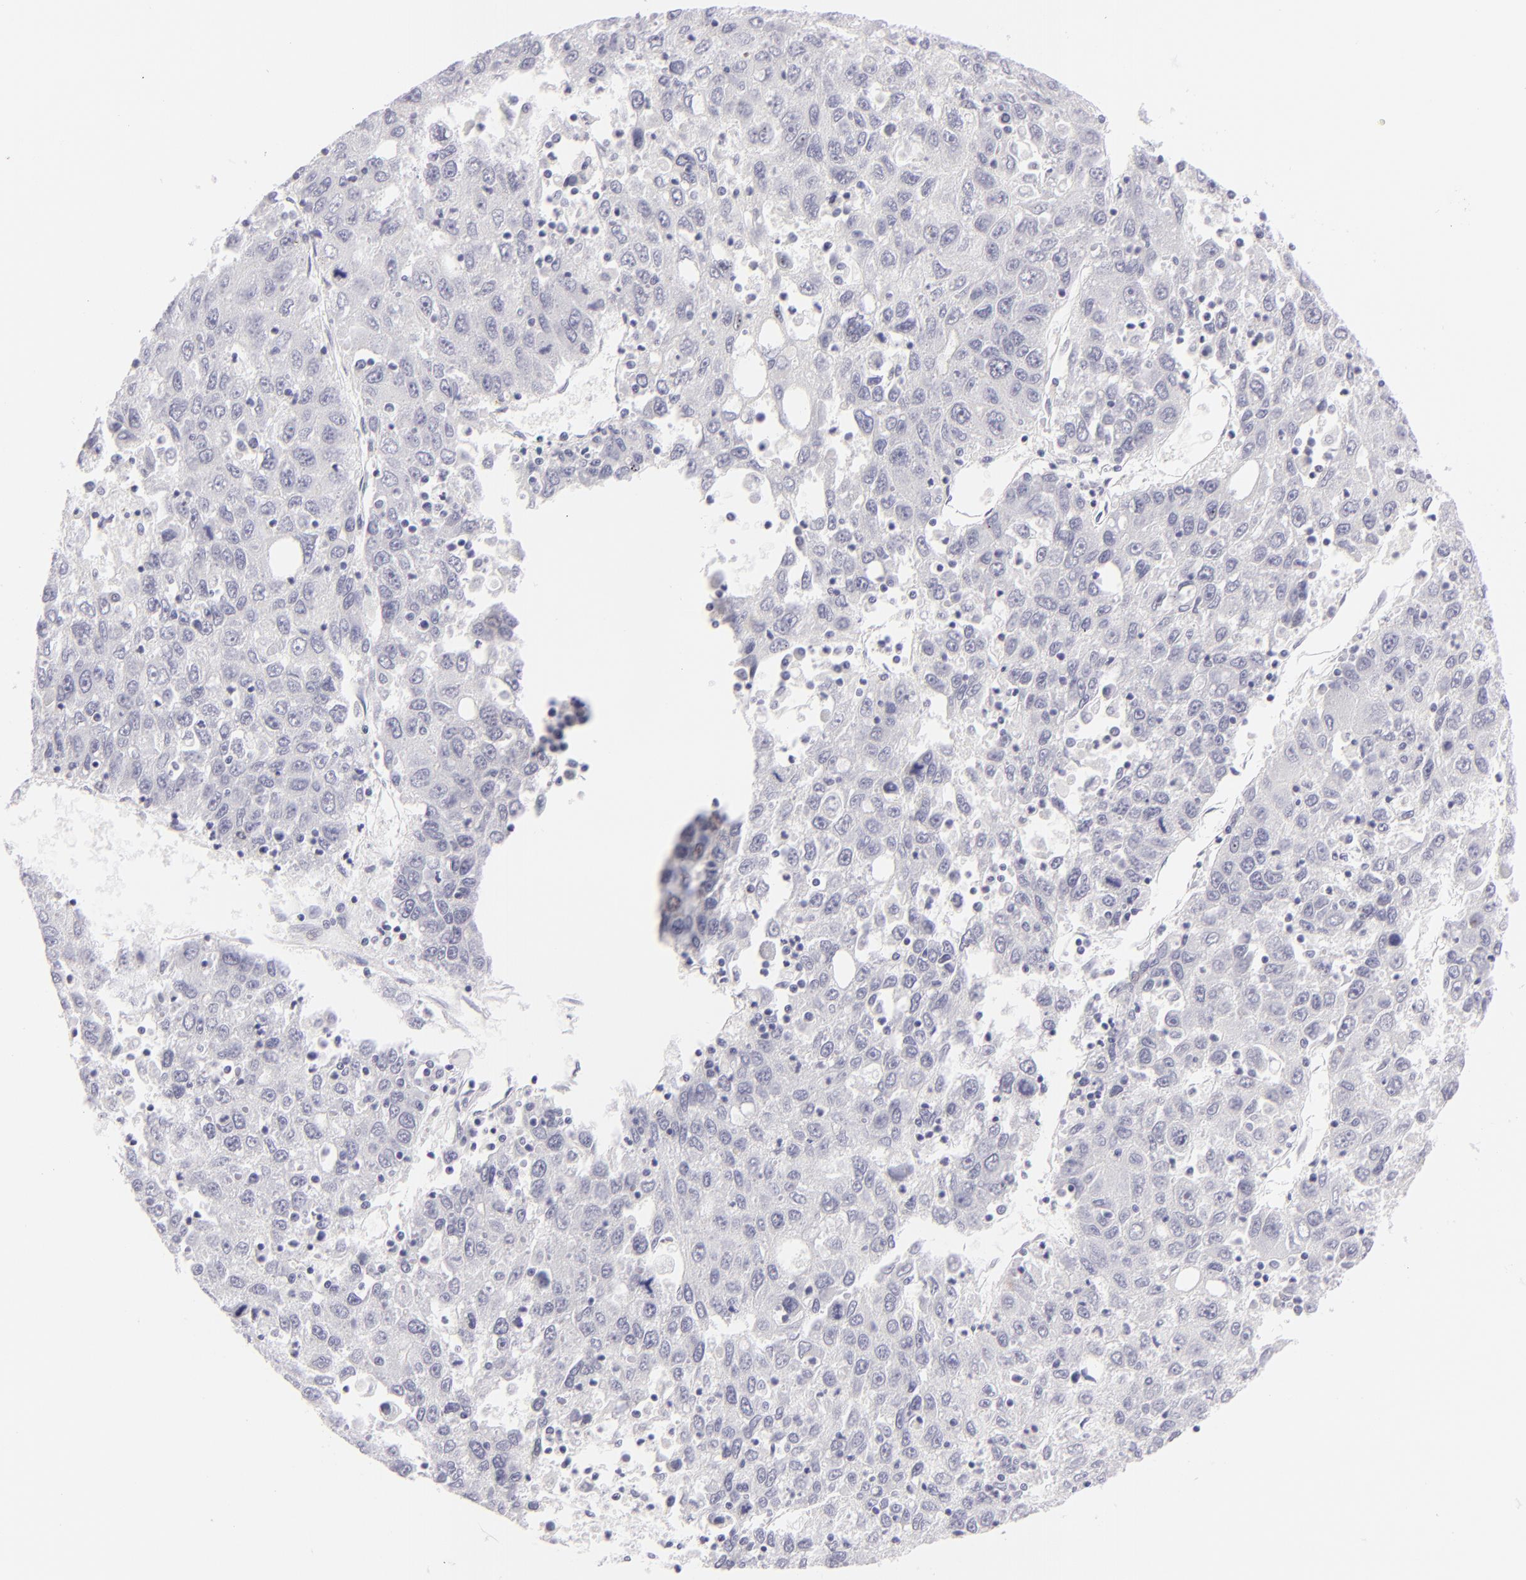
{"staining": {"intensity": "negative", "quantity": "none", "location": "none"}, "tissue": "liver cancer", "cell_type": "Tumor cells", "image_type": "cancer", "snomed": [{"axis": "morphology", "description": "Carcinoma, Hepatocellular, NOS"}, {"axis": "topography", "description": "Liver"}], "caption": "This is an immunohistochemistry (IHC) micrograph of hepatocellular carcinoma (liver). There is no staining in tumor cells.", "gene": "FCER2", "patient": {"sex": "male", "age": 49}}